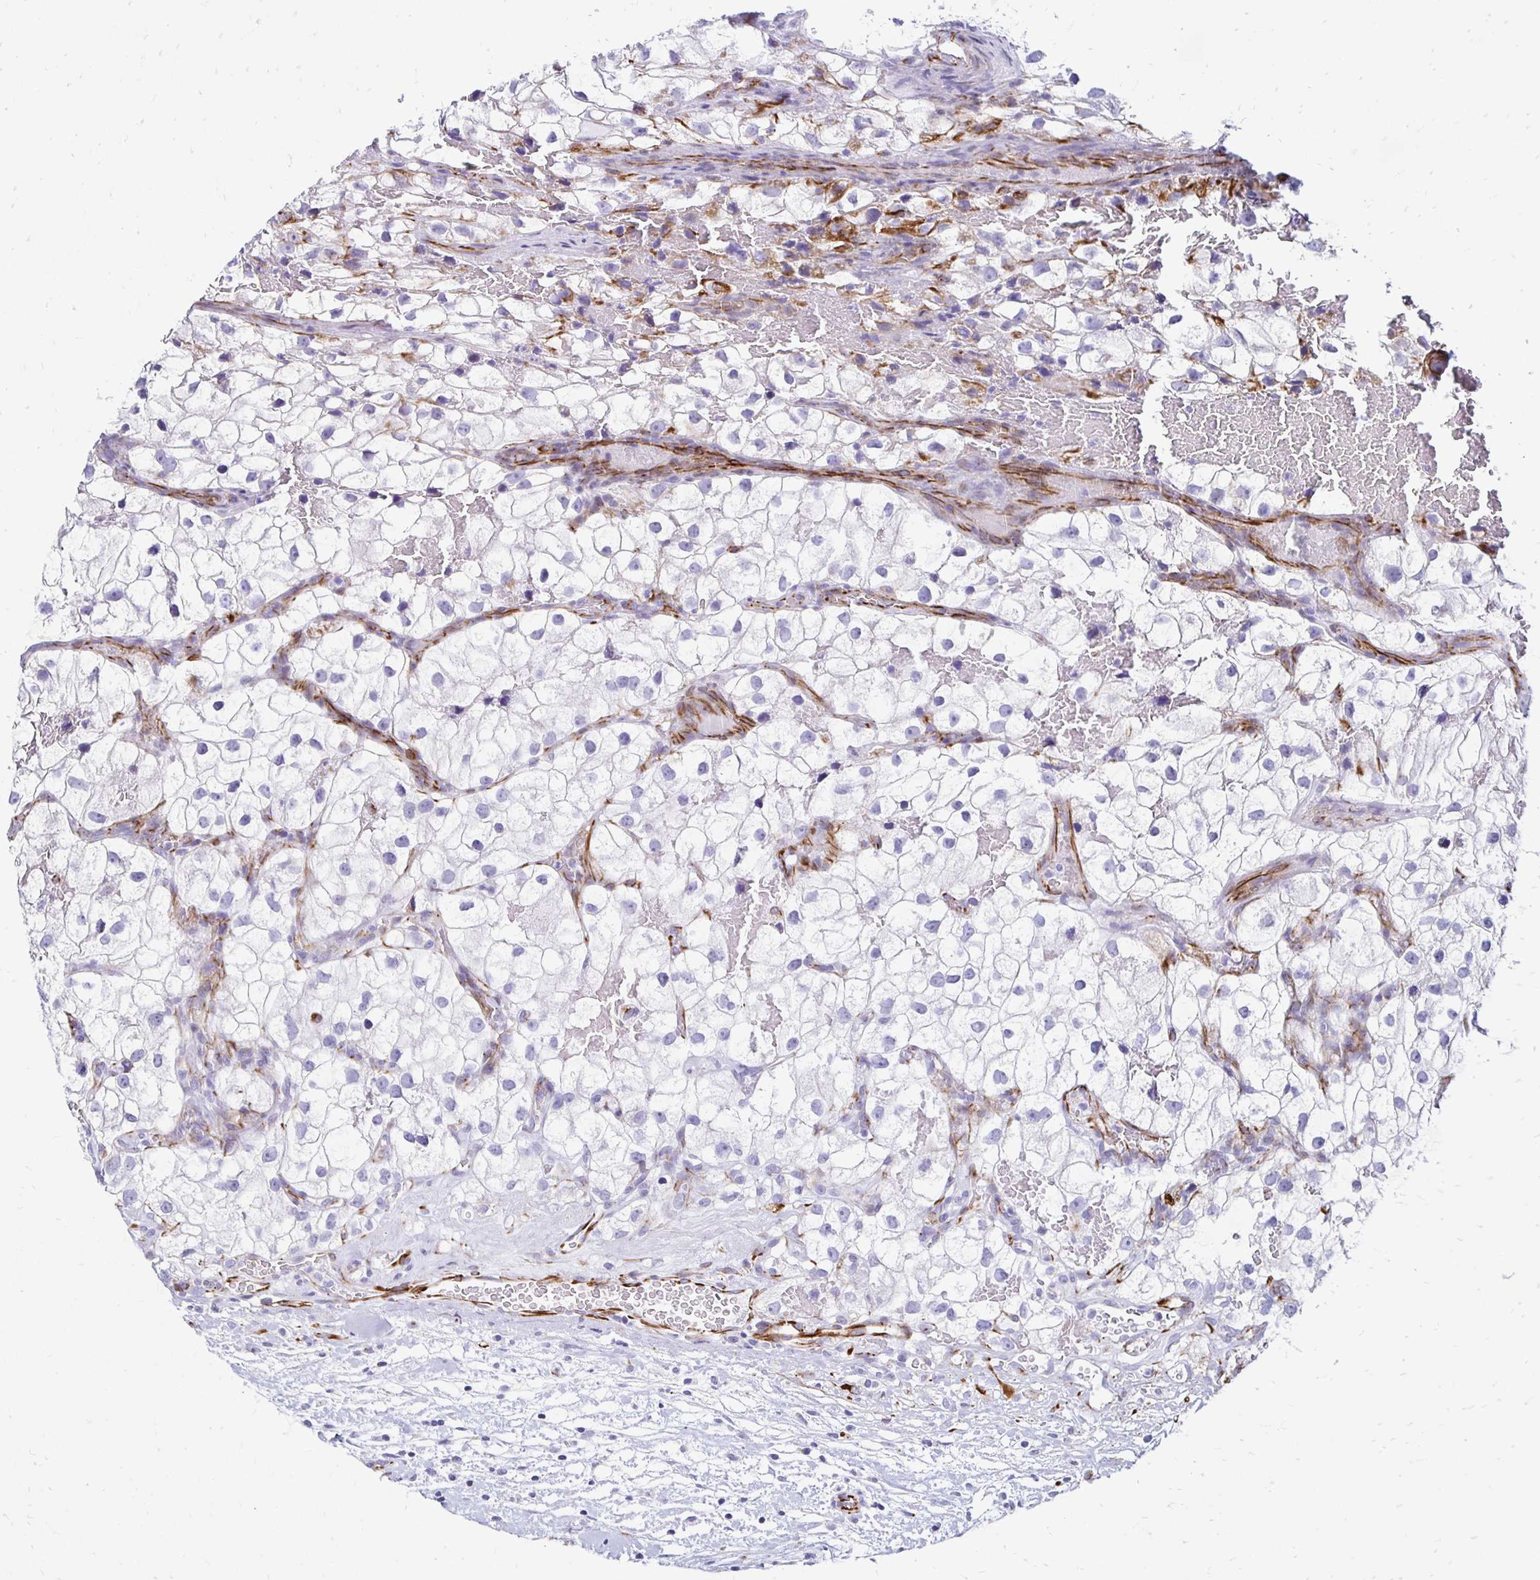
{"staining": {"intensity": "negative", "quantity": "none", "location": "none"}, "tissue": "renal cancer", "cell_type": "Tumor cells", "image_type": "cancer", "snomed": [{"axis": "morphology", "description": "Adenocarcinoma, NOS"}, {"axis": "topography", "description": "Kidney"}], "caption": "This is a micrograph of IHC staining of renal cancer, which shows no staining in tumor cells.", "gene": "TMEM54", "patient": {"sex": "male", "age": 59}}